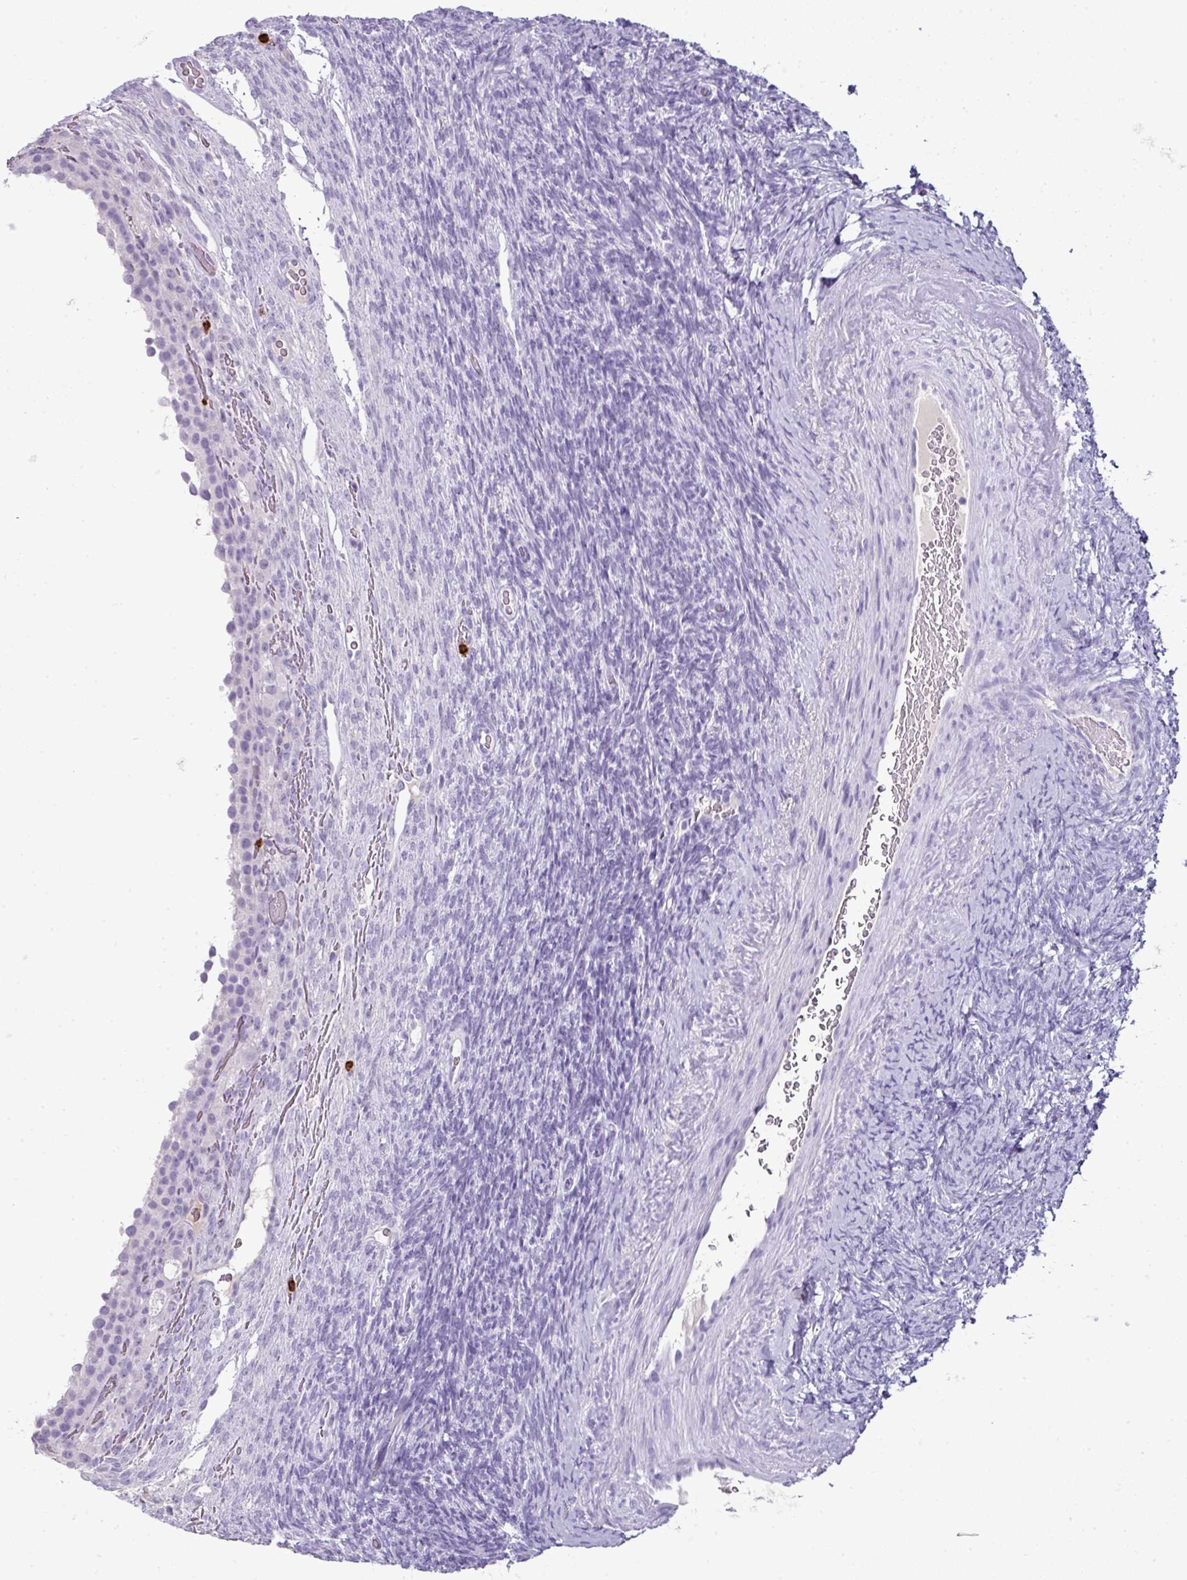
{"staining": {"intensity": "negative", "quantity": "none", "location": "none"}, "tissue": "ovary", "cell_type": "Follicle cells", "image_type": "normal", "snomed": [{"axis": "morphology", "description": "Normal tissue, NOS"}, {"axis": "topography", "description": "Ovary"}], "caption": "Immunohistochemistry (IHC) image of unremarkable ovary: ovary stained with DAB (3,3'-diaminobenzidine) displays no significant protein positivity in follicle cells. The staining is performed using DAB (3,3'-diaminobenzidine) brown chromogen with nuclei counter-stained in using hematoxylin.", "gene": "CTSG", "patient": {"sex": "female", "age": 34}}